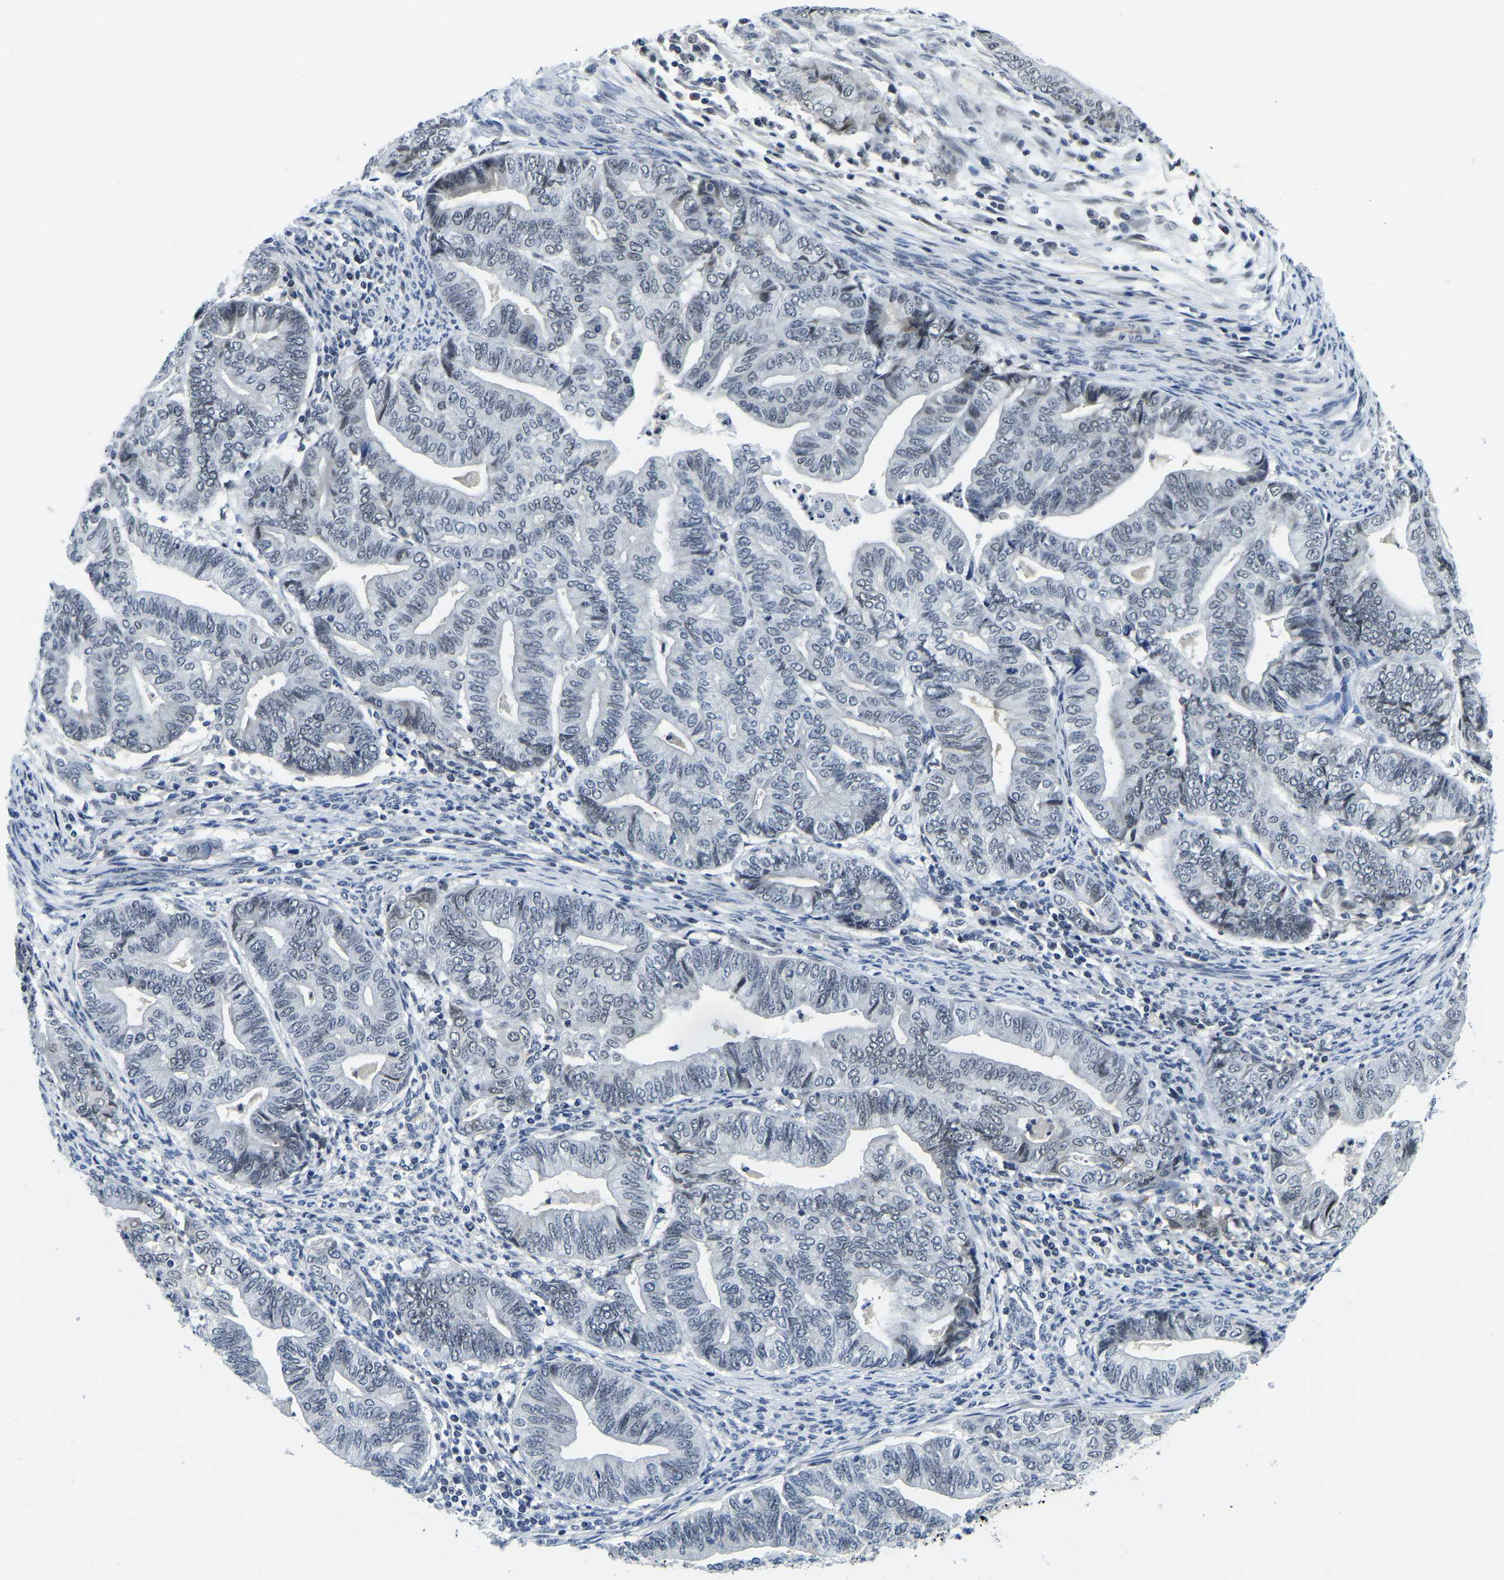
{"staining": {"intensity": "weak", "quantity": "<25%", "location": "nuclear"}, "tissue": "endometrial cancer", "cell_type": "Tumor cells", "image_type": "cancer", "snomed": [{"axis": "morphology", "description": "Adenocarcinoma, NOS"}, {"axis": "topography", "description": "Endometrium"}], "caption": "Adenocarcinoma (endometrial) stained for a protein using IHC demonstrates no expression tumor cells.", "gene": "POLDIP3", "patient": {"sex": "female", "age": 79}}